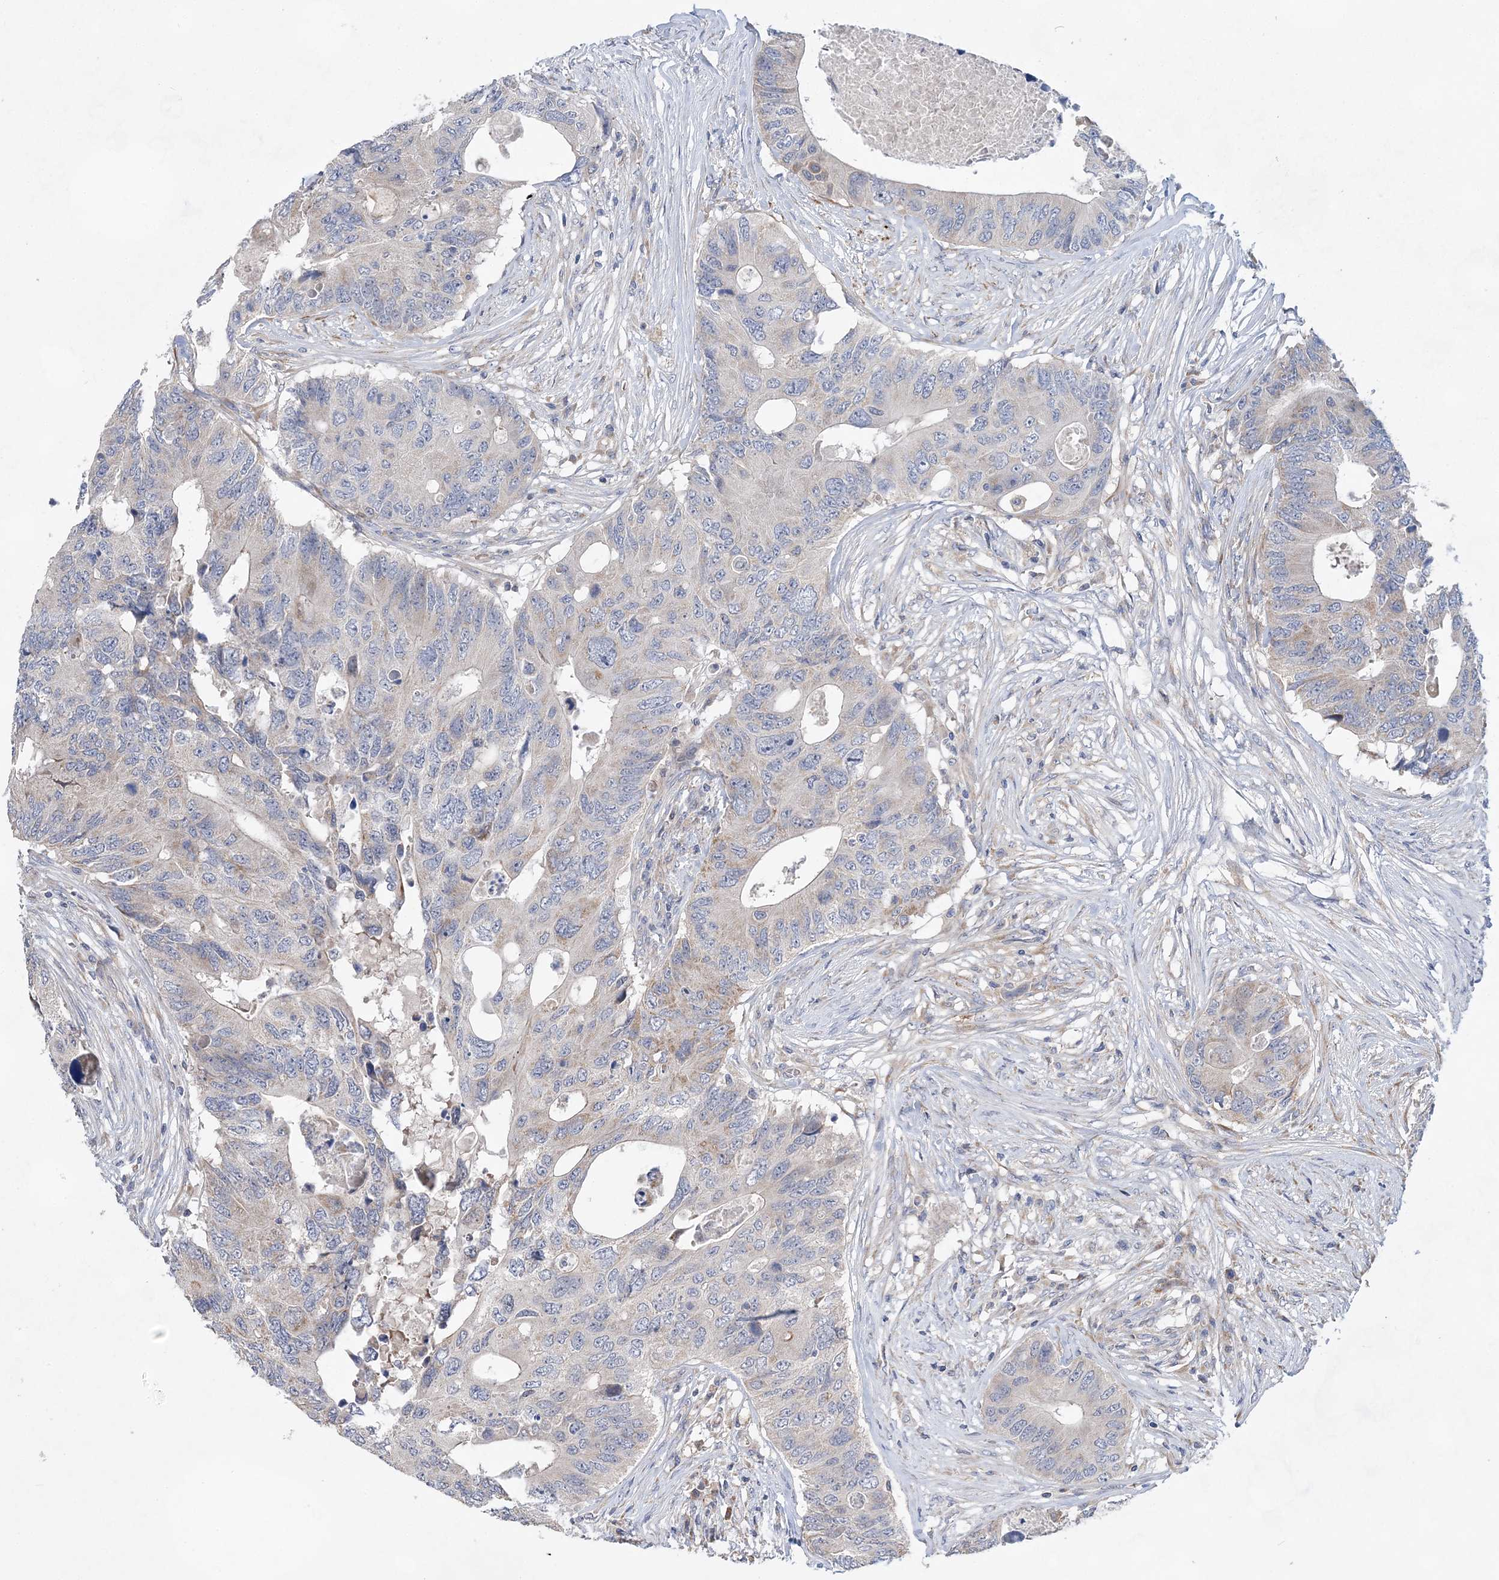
{"staining": {"intensity": "negative", "quantity": "none", "location": "none"}, "tissue": "colorectal cancer", "cell_type": "Tumor cells", "image_type": "cancer", "snomed": [{"axis": "morphology", "description": "Adenocarcinoma, NOS"}, {"axis": "topography", "description": "Colon"}], "caption": "Colorectal adenocarcinoma was stained to show a protein in brown. There is no significant staining in tumor cells.", "gene": "TRAPPC13", "patient": {"sex": "male", "age": 71}}